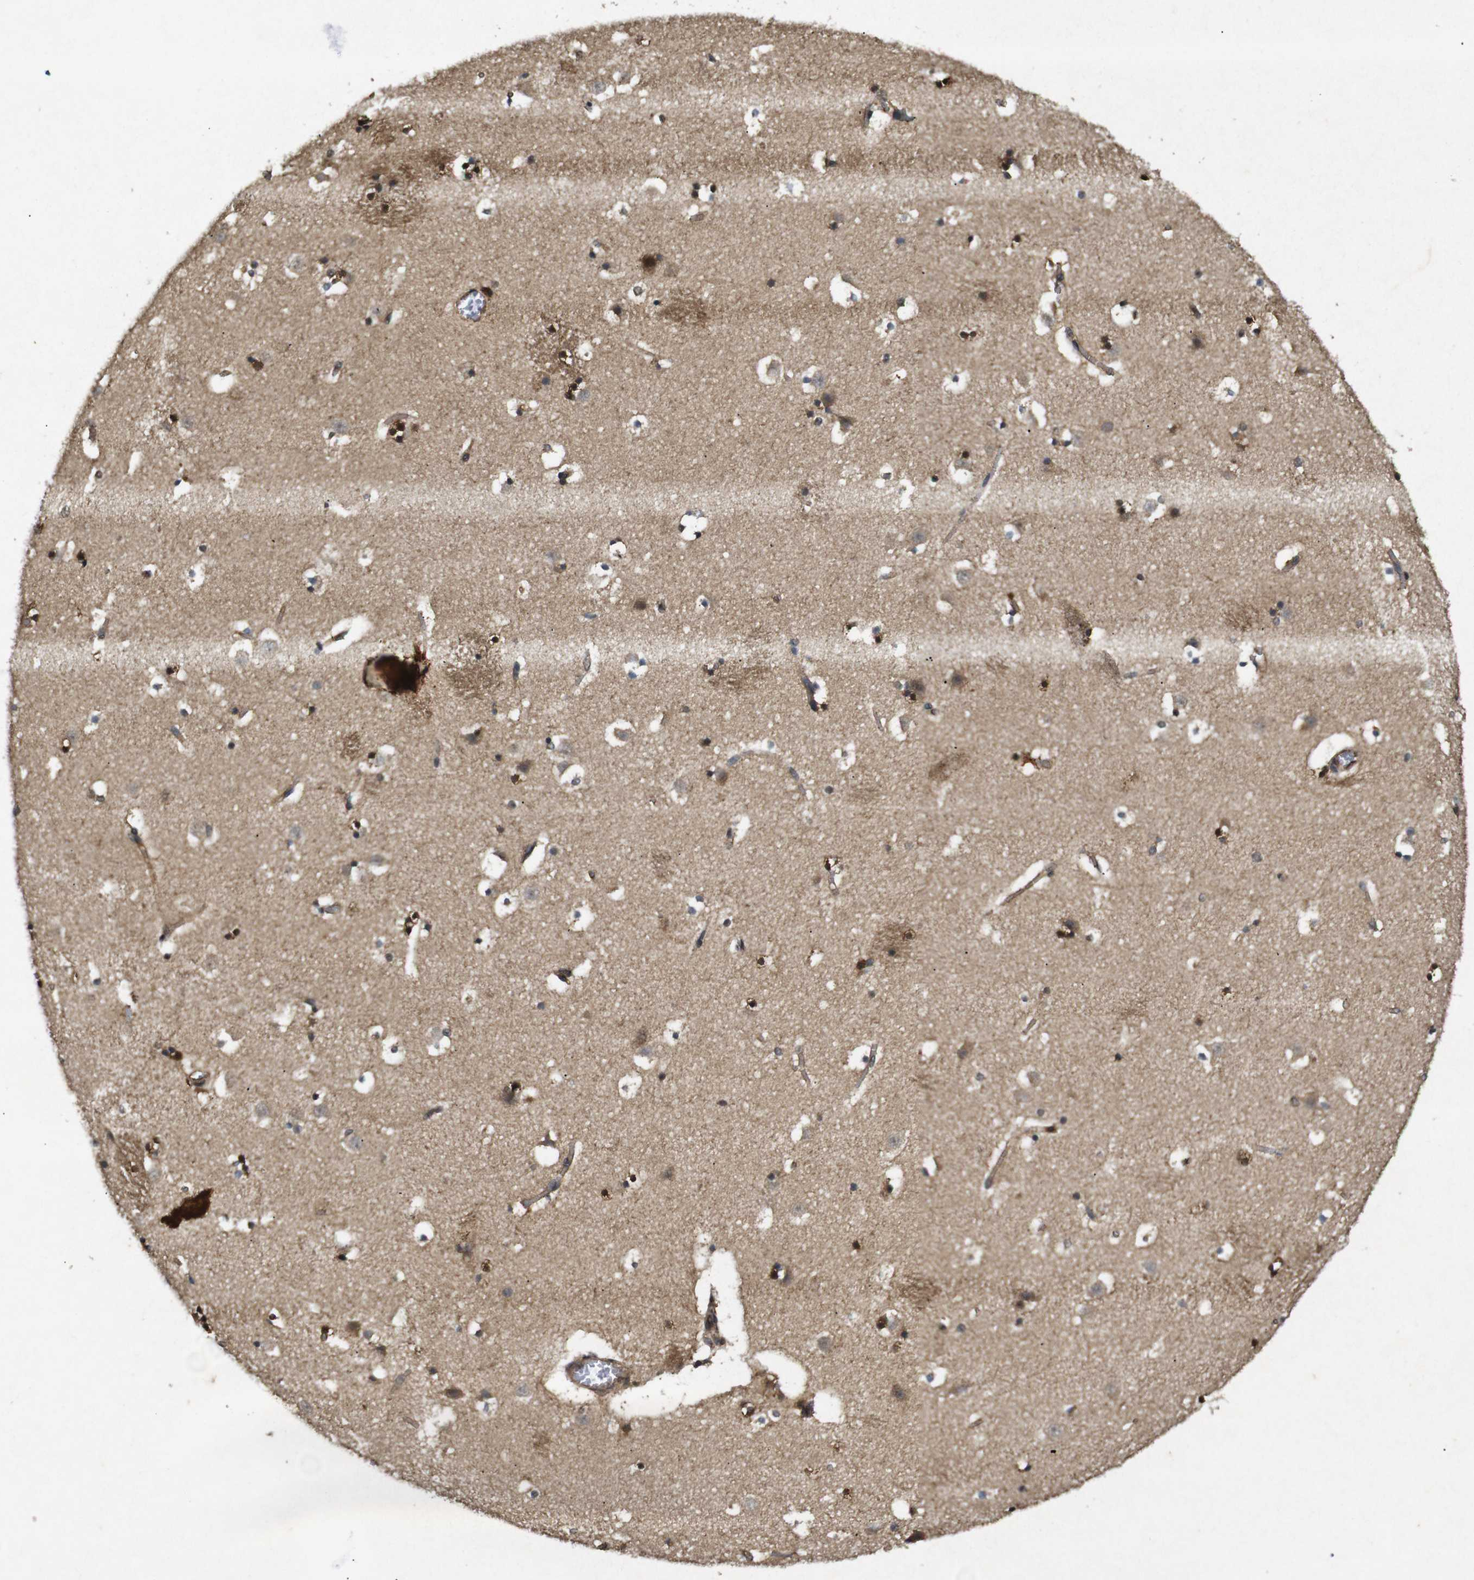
{"staining": {"intensity": "moderate", "quantity": "25%-75%", "location": "cytoplasmic/membranous,nuclear"}, "tissue": "caudate", "cell_type": "Glial cells", "image_type": "normal", "snomed": [{"axis": "morphology", "description": "Normal tissue, NOS"}, {"axis": "topography", "description": "Lateral ventricle wall"}], "caption": "Human caudate stained for a protein (brown) reveals moderate cytoplasmic/membranous,nuclear positive staining in about 25%-75% of glial cells.", "gene": "RIPK1", "patient": {"sex": "male", "age": 45}}